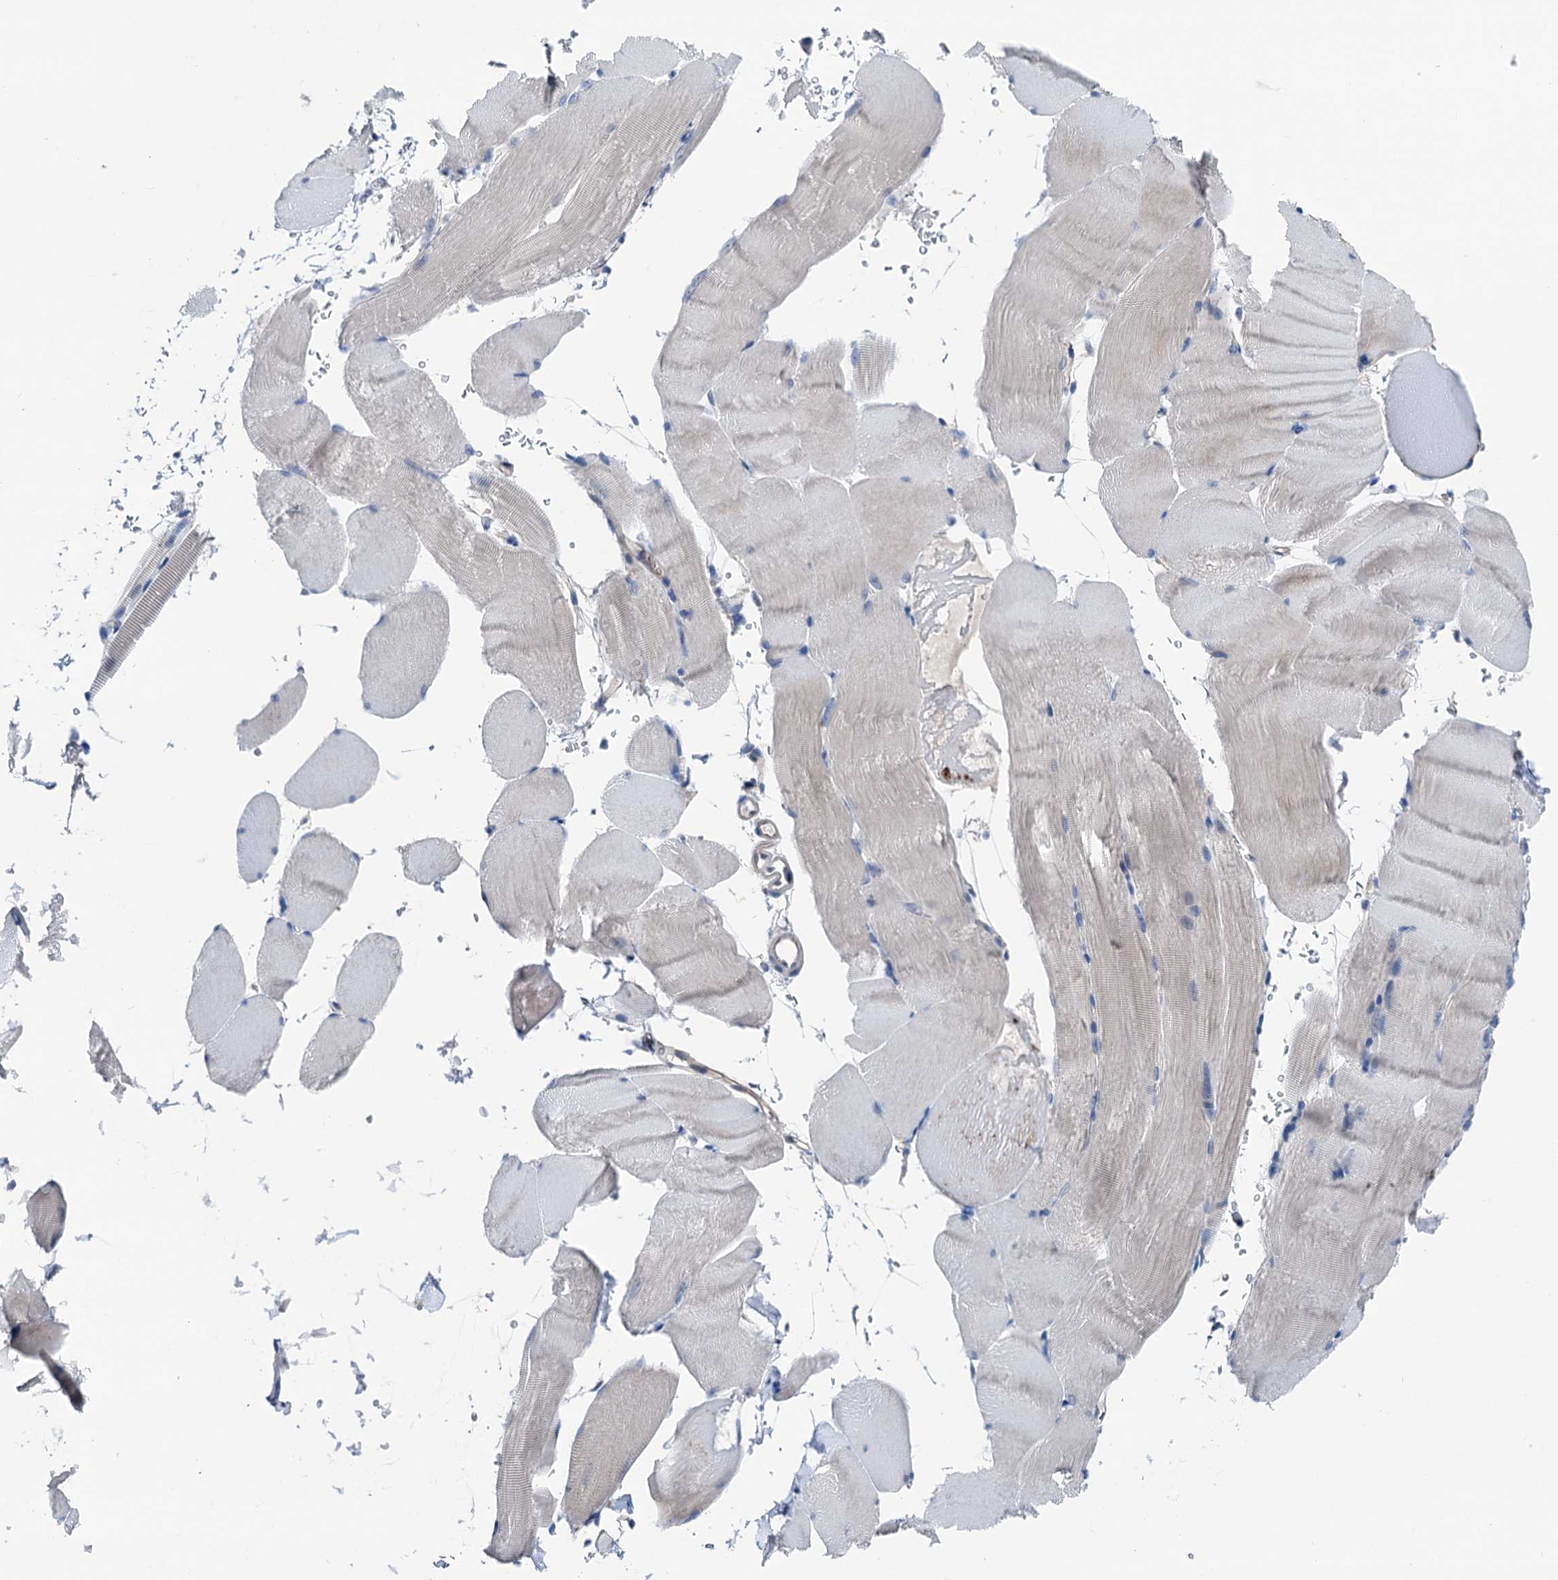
{"staining": {"intensity": "negative", "quantity": "none", "location": "none"}, "tissue": "skeletal muscle", "cell_type": "Myocytes", "image_type": "normal", "snomed": [{"axis": "morphology", "description": "Normal tissue, NOS"}, {"axis": "topography", "description": "Skeletal muscle"}, {"axis": "topography", "description": "Parathyroid gland"}], "caption": "The micrograph exhibits no staining of myocytes in unremarkable skeletal muscle.", "gene": "SHROOM1", "patient": {"sex": "female", "age": 37}}